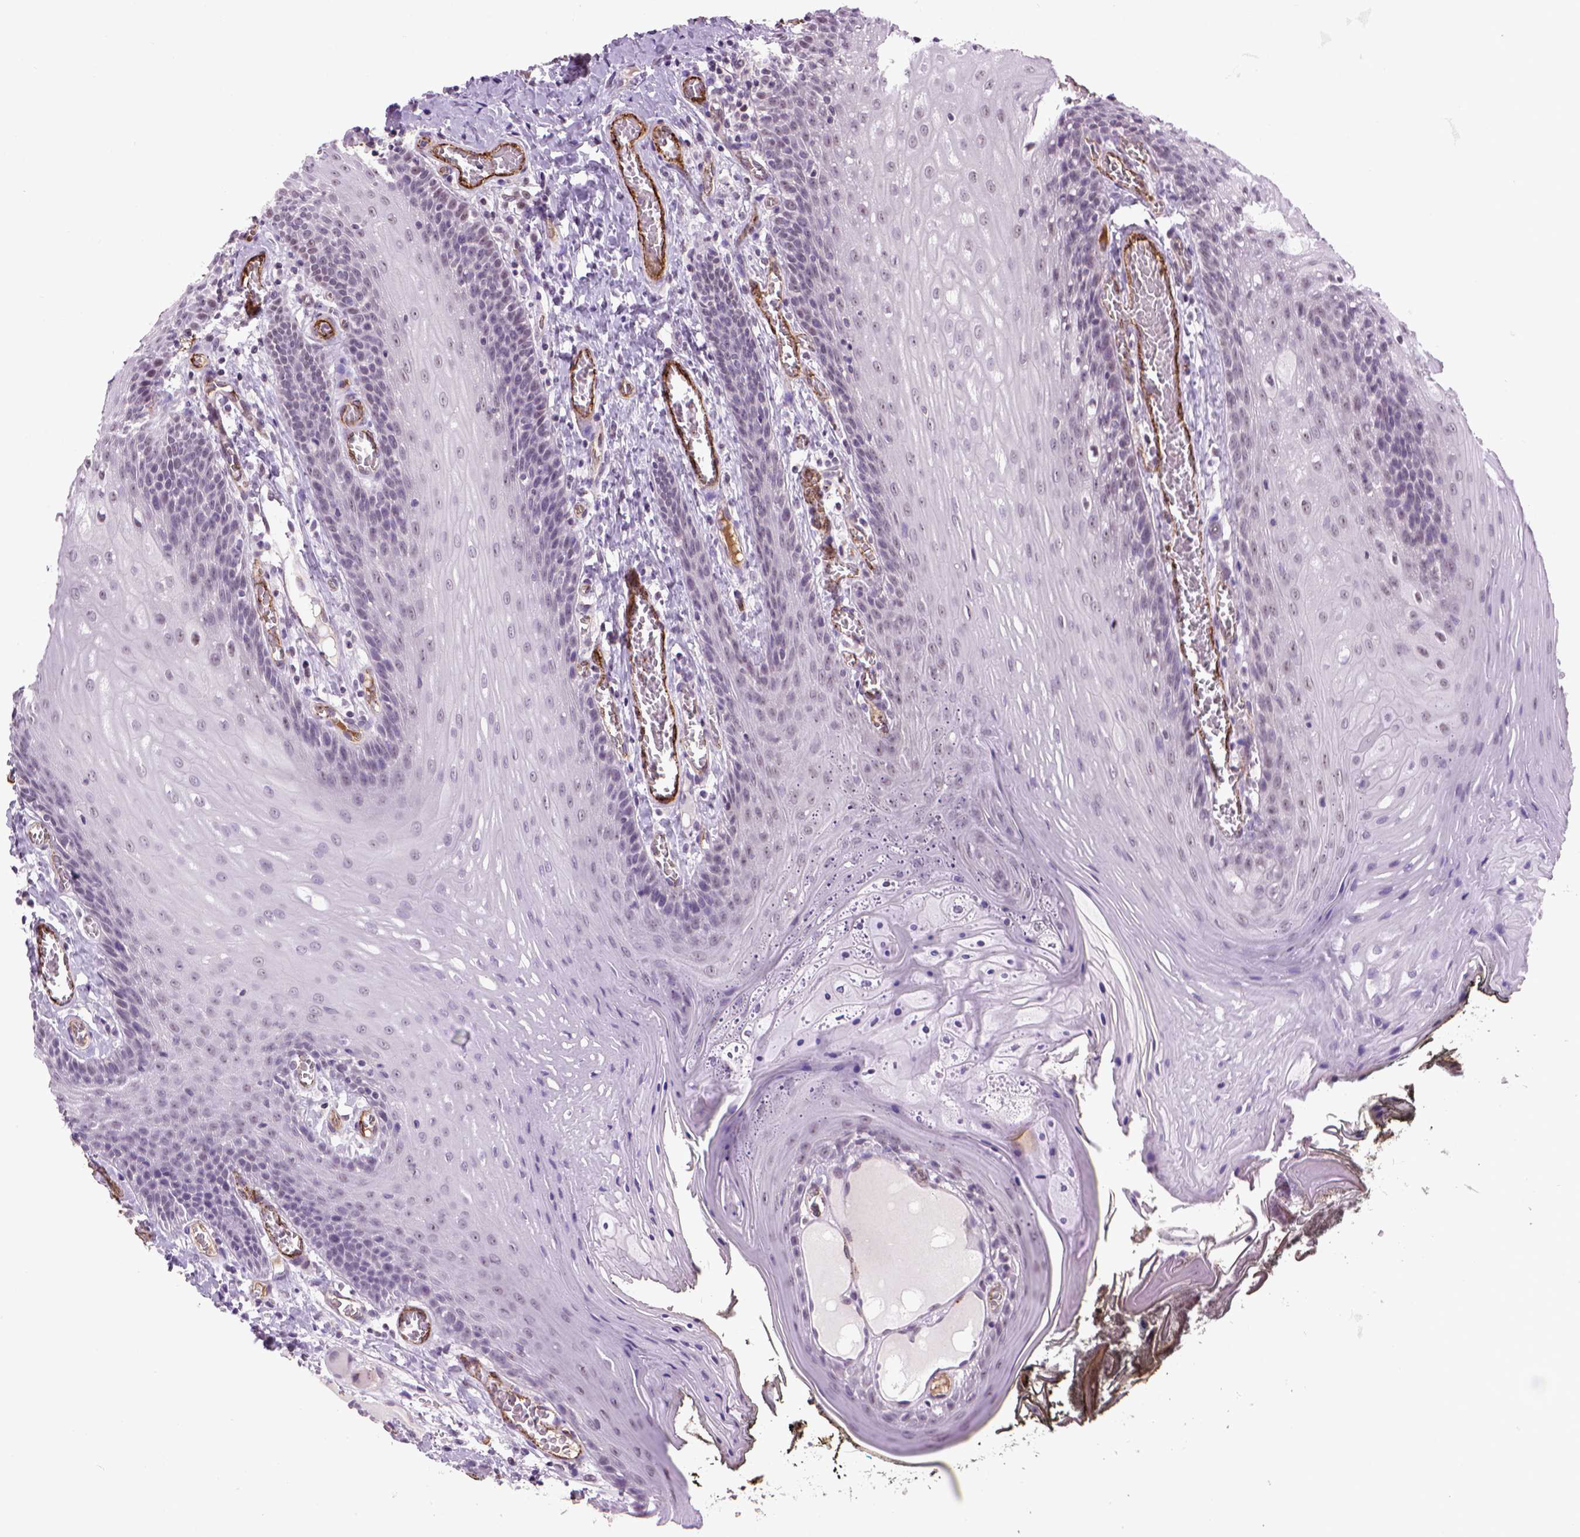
{"staining": {"intensity": "negative", "quantity": "none", "location": "none"}, "tissue": "oral mucosa", "cell_type": "Squamous epithelial cells", "image_type": "normal", "snomed": [{"axis": "morphology", "description": "Normal tissue, NOS"}, {"axis": "topography", "description": "Oral tissue"}], "caption": "Squamous epithelial cells are negative for brown protein staining in unremarkable oral mucosa. The staining is performed using DAB (3,3'-diaminobenzidine) brown chromogen with nuclei counter-stained in using hematoxylin.", "gene": "VWF", "patient": {"sex": "male", "age": 9}}